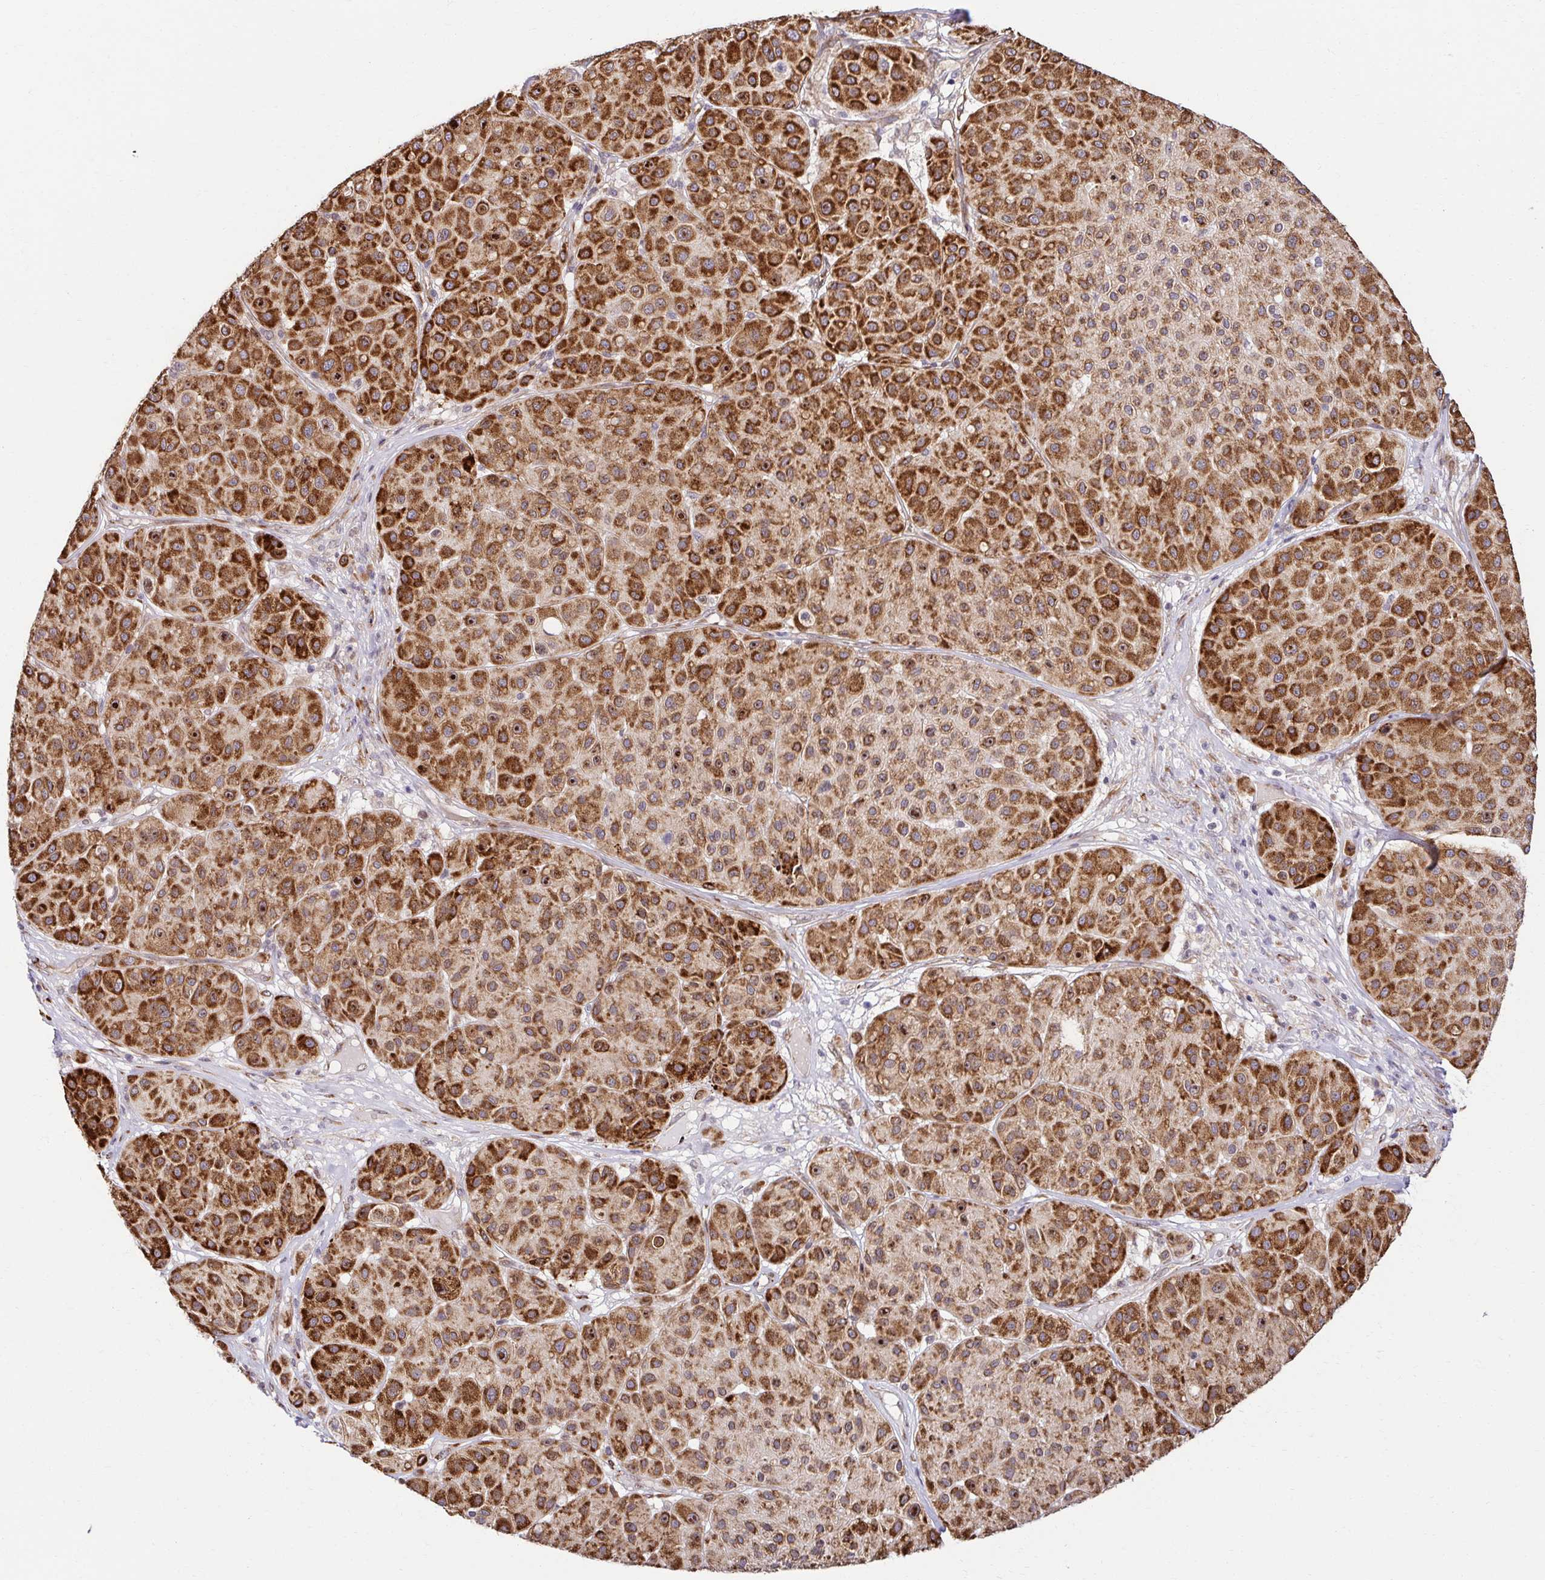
{"staining": {"intensity": "strong", "quantity": ">75%", "location": "cytoplasmic/membranous"}, "tissue": "melanoma", "cell_type": "Tumor cells", "image_type": "cancer", "snomed": [{"axis": "morphology", "description": "Malignant melanoma, Metastatic site"}, {"axis": "topography", "description": "Smooth muscle"}], "caption": "Brown immunohistochemical staining in human melanoma reveals strong cytoplasmic/membranous staining in about >75% of tumor cells.", "gene": "HPS1", "patient": {"sex": "male", "age": 41}}